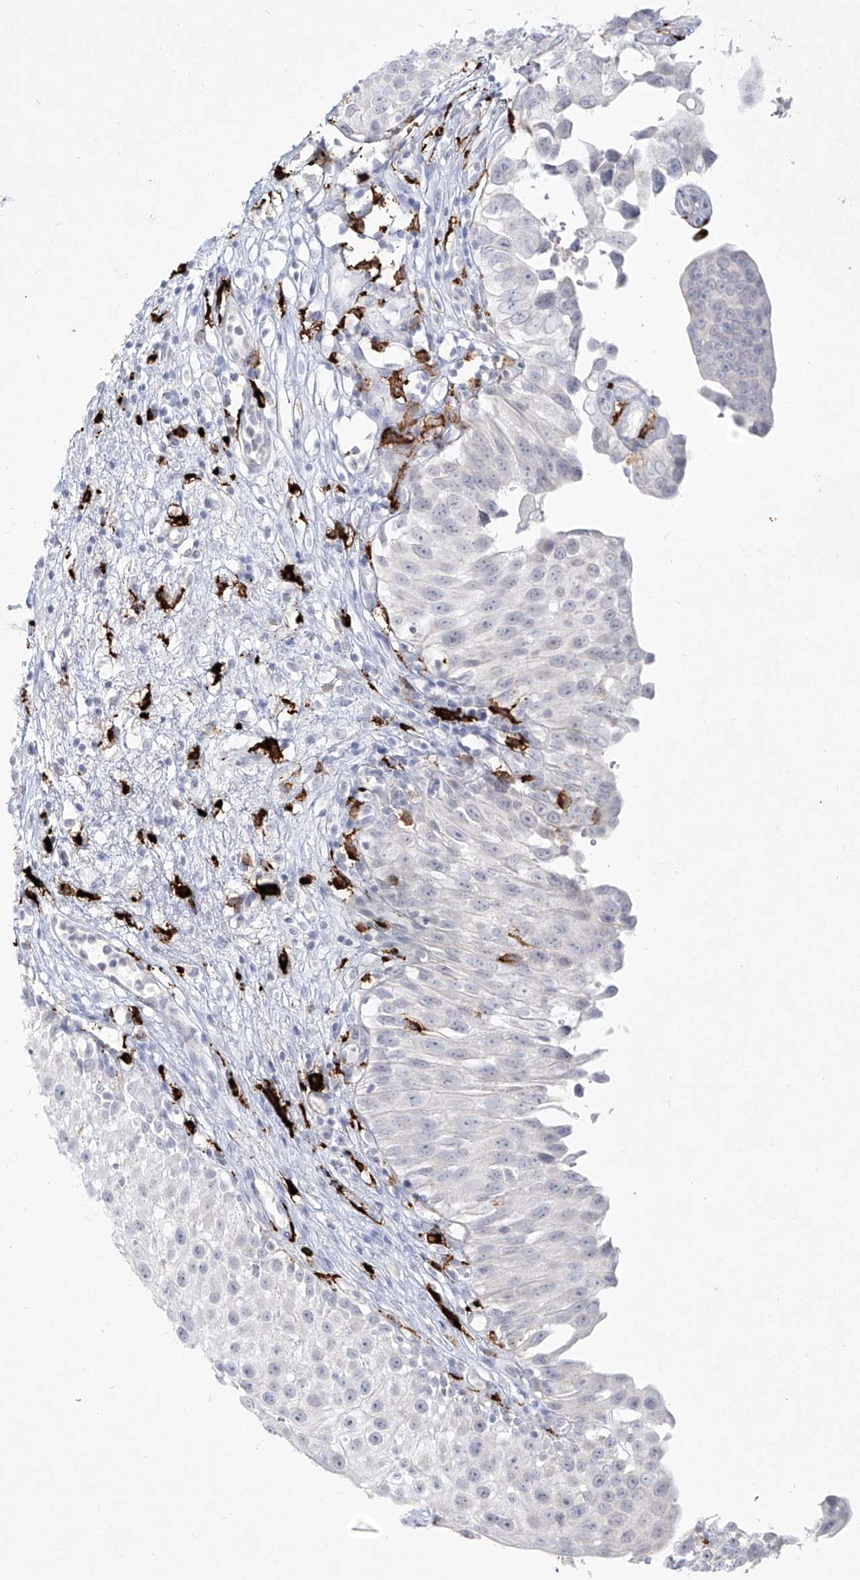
{"staining": {"intensity": "negative", "quantity": "none", "location": "none"}, "tissue": "urinary bladder", "cell_type": "Urothelial cells", "image_type": "normal", "snomed": [{"axis": "morphology", "description": "Normal tissue, NOS"}, {"axis": "topography", "description": "Urinary bladder"}], "caption": "IHC photomicrograph of normal human urinary bladder stained for a protein (brown), which reveals no expression in urothelial cells.", "gene": "CD209", "patient": {"sex": "male", "age": 51}}